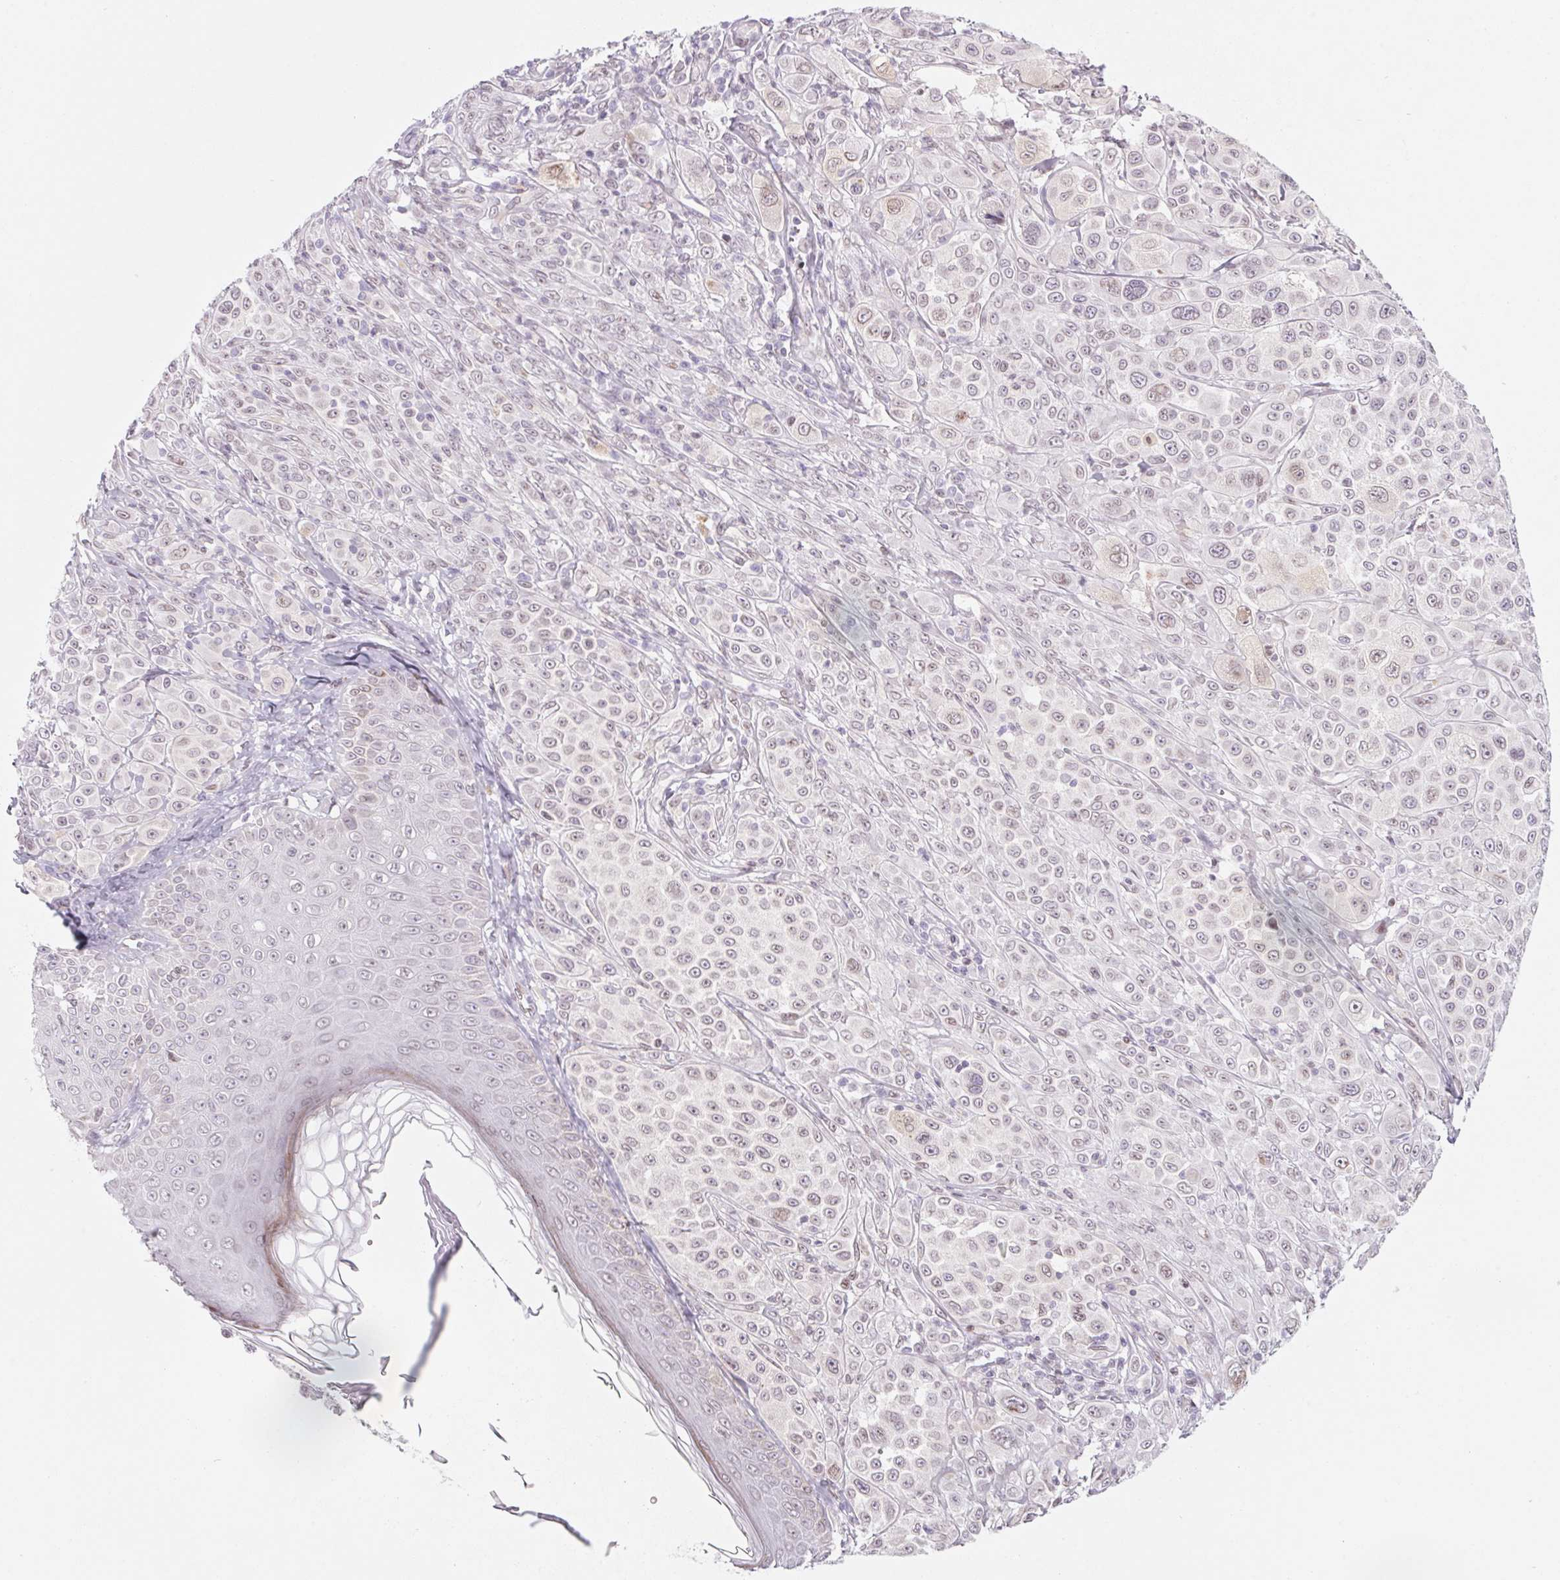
{"staining": {"intensity": "weak", "quantity": "<25%", "location": "cytoplasmic/membranous,nuclear"}, "tissue": "melanoma", "cell_type": "Tumor cells", "image_type": "cancer", "snomed": [{"axis": "morphology", "description": "Malignant melanoma, NOS"}, {"axis": "topography", "description": "Skin"}], "caption": "Human malignant melanoma stained for a protein using immunohistochemistry exhibits no staining in tumor cells.", "gene": "KCNQ2", "patient": {"sex": "male", "age": 67}}